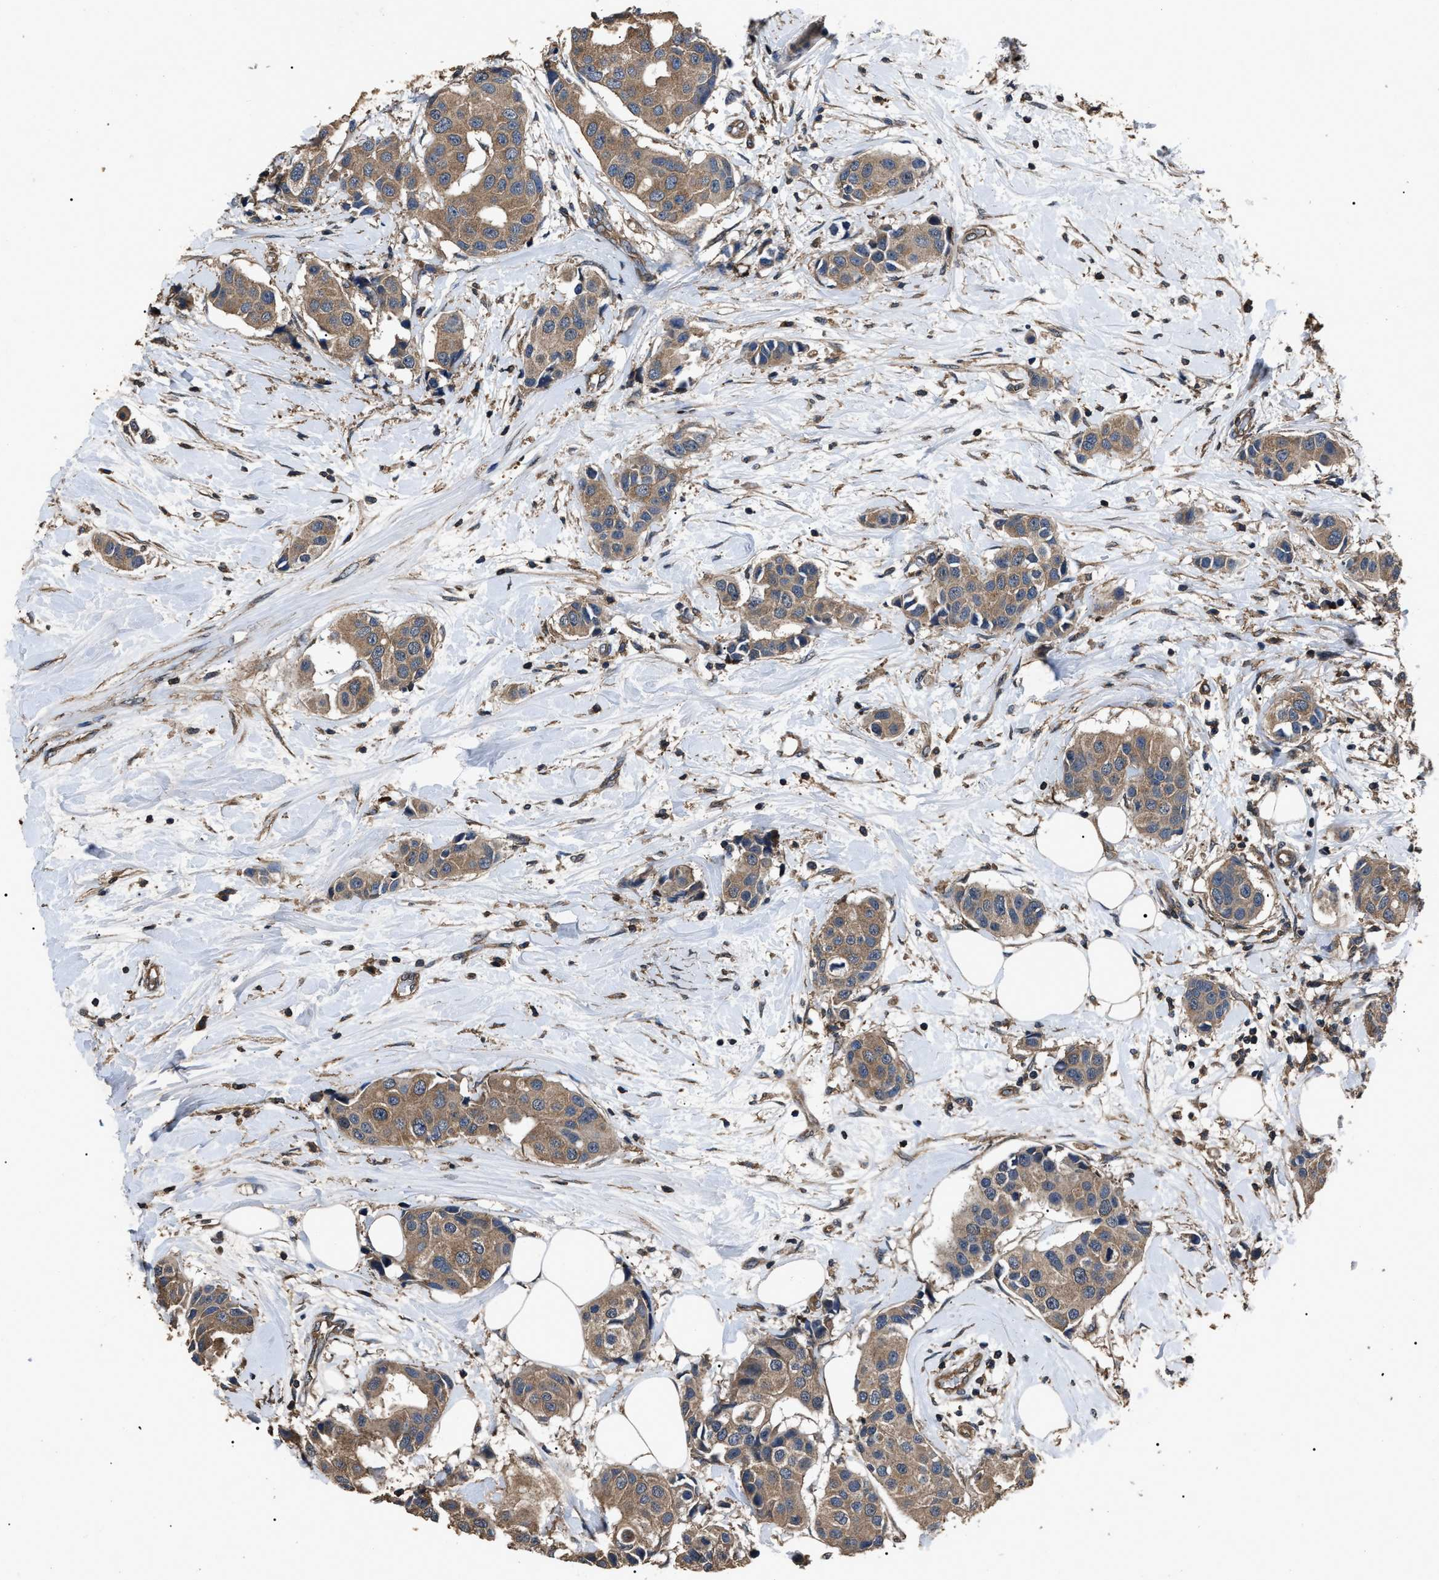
{"staining": {"intensity": "moderate", "quantity": ">75%", "location": "cytoplasmic/membranous"}, "tissue": "breast cancer", "cell_type": "Tumor cells", "image_type": "cancer", "snomed": [{"axis": "morphology", "description": "Normal tissue, NOS"}, {"axis": "morphology", "description": "Duct carcinoma"}, {"axis": "topography", "description": "Breast"}], "caption": "Moderate cytoplasmic/membranous staining is identified in approximately >75% of tumor cells in breast infiltrating ductal carcinoma.", "gene": "RNF216", "patient": {"sex": "female", "age": 39}}